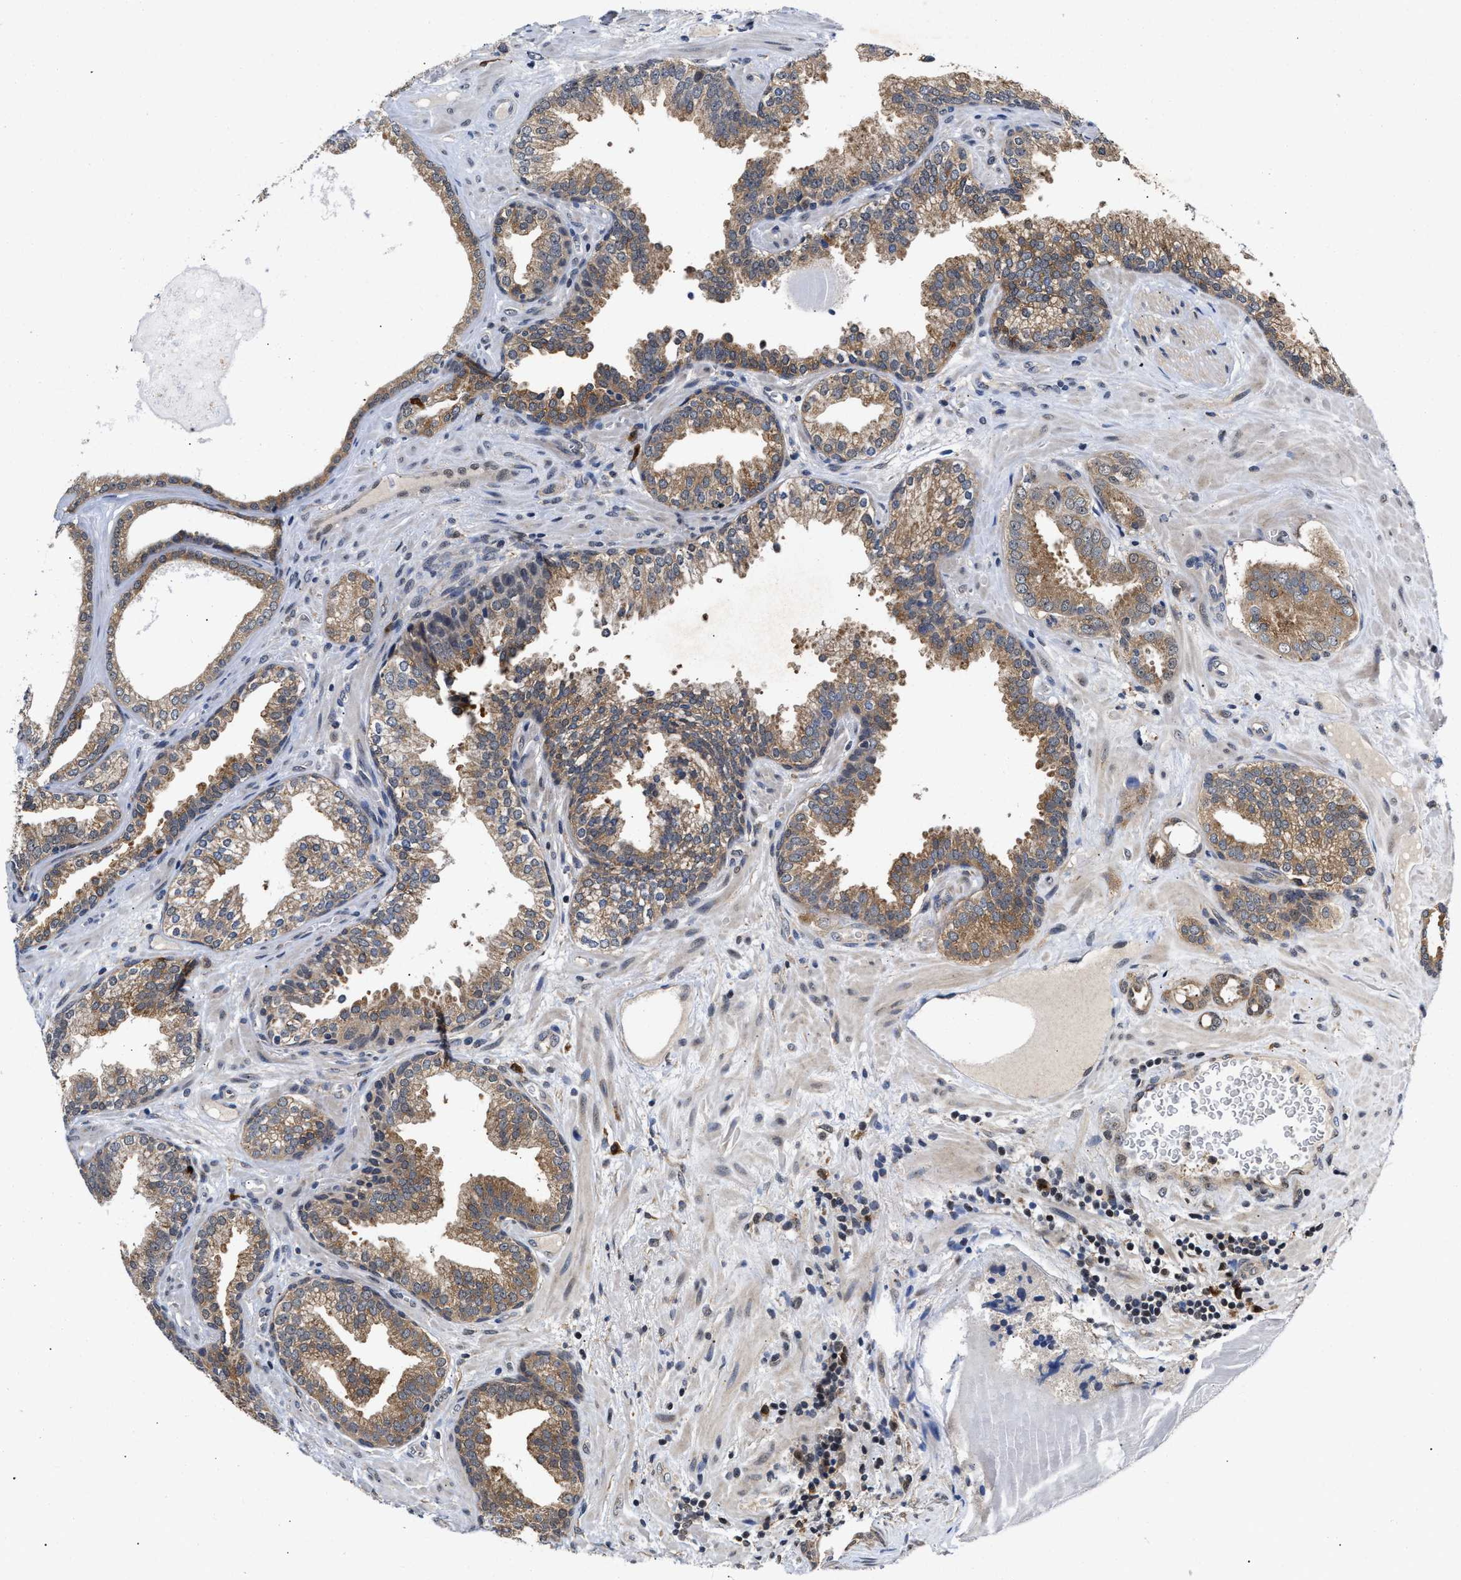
{"staining": {"intensity": "moderate", "quantity": "25%-75%", "location": "cytoplasmic/membranous"}, "tissue": "prostate cancer", "cell_type": "Tumor cells", "image_type": "cancer", "snomed": [{"axis": "morphology", "description": "Adenocarcinoma, Low grade"}, {"axis": "topography", "description": "Prostate"}], "caption": "Protein staining exhibits moderate cytoplasmic/membranous positivity in approximately 25%-75% of tumor cells in prostate cancer (low-grade adenocarcinoma).", "gene": "CLIP2", "patient": {"sex": "male", "age": 65}}